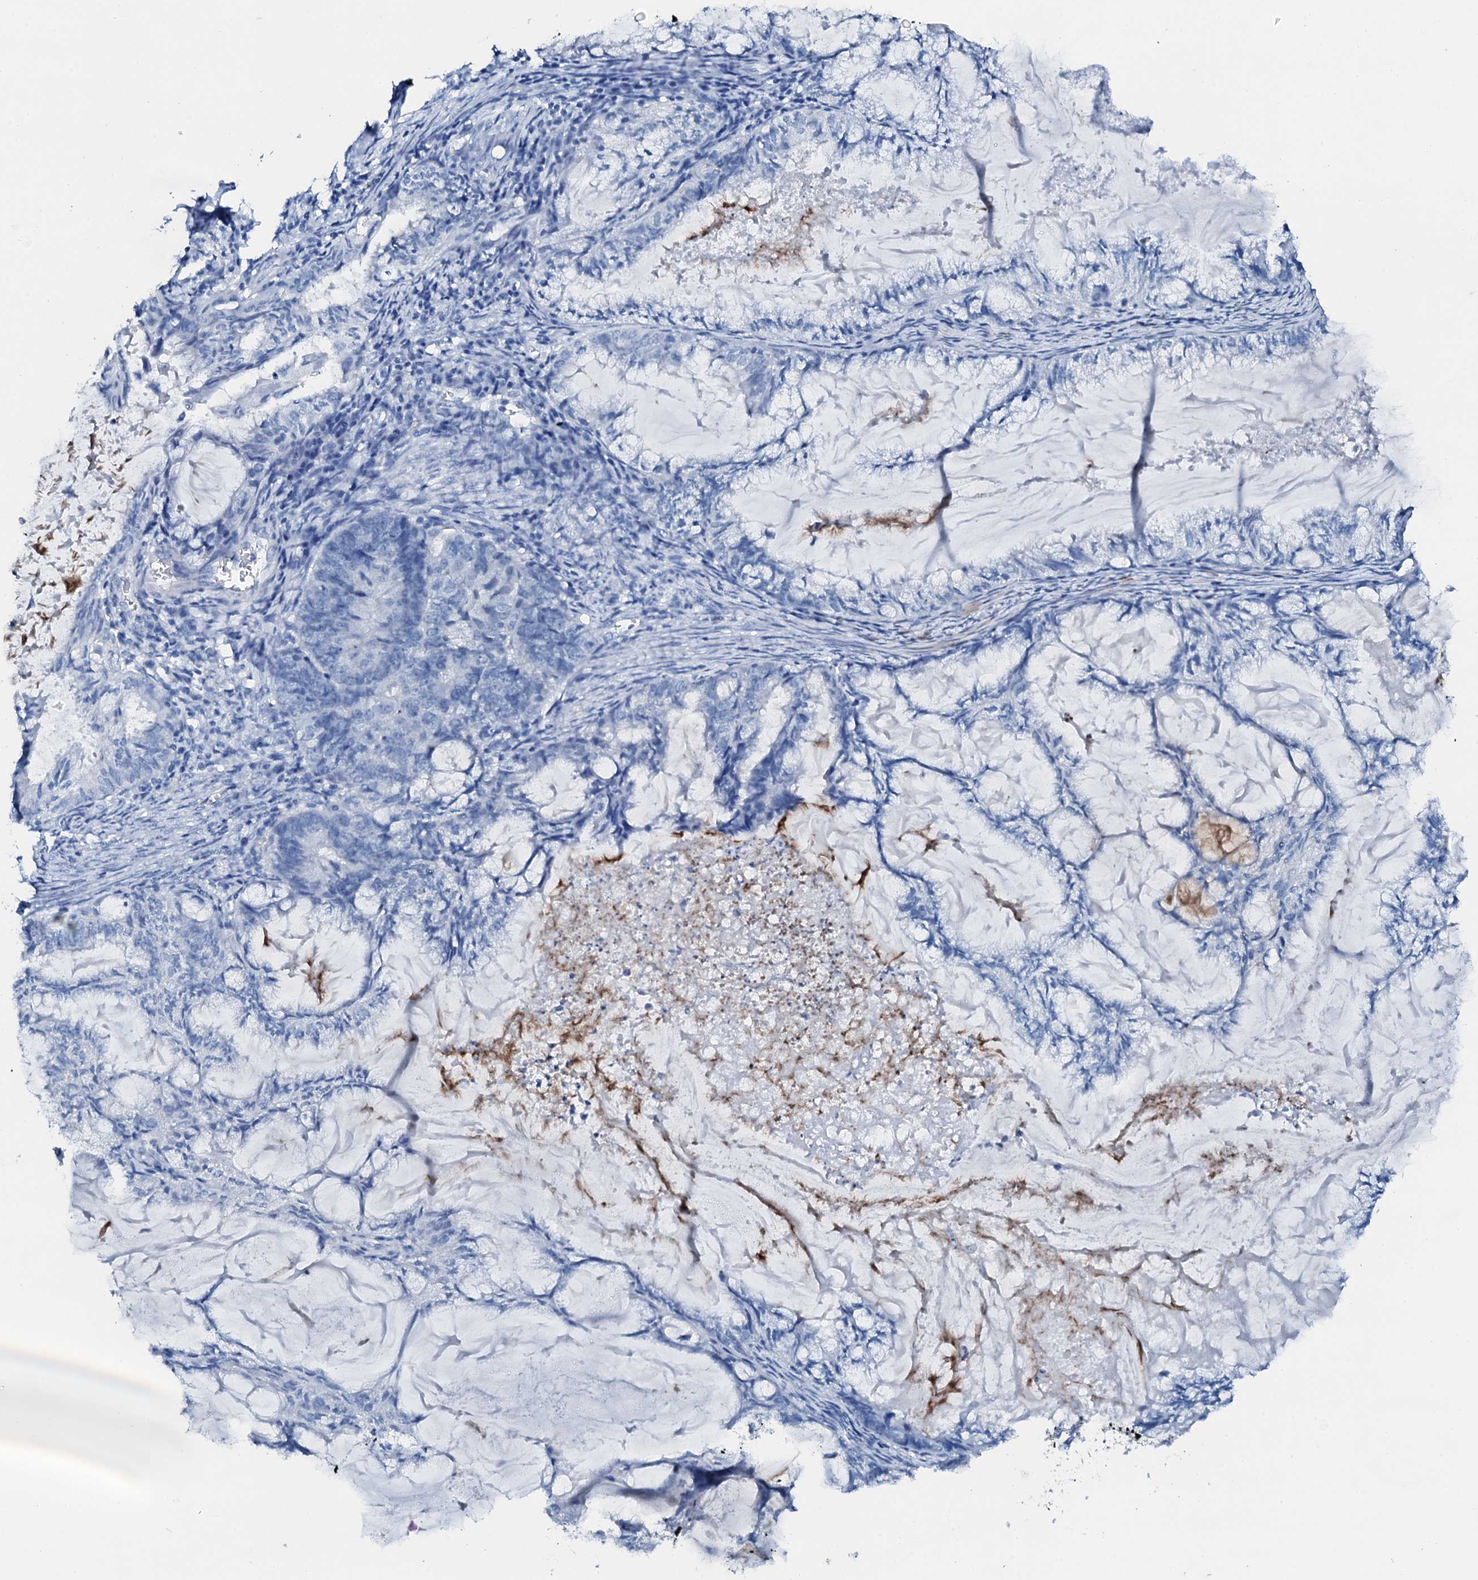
{"staining": {"intensity": "negative", "quantity": "none", "location": "none"}, "tissue": "endometrial cancer", "cell_type": "Tumor cells", "image_type": "cancer", "snomed": [{"axis": "morphology", "description": "Adenocarcinoma, NOS"}, {"axis": "topography", "description": "Endometrium"}], "caption": "Immunohistochemistry of endometrial adenocarcinoma reveals no staining in tumor cells.", "gene": "PTH", "patient": {"sex": "female", "age": 86}}